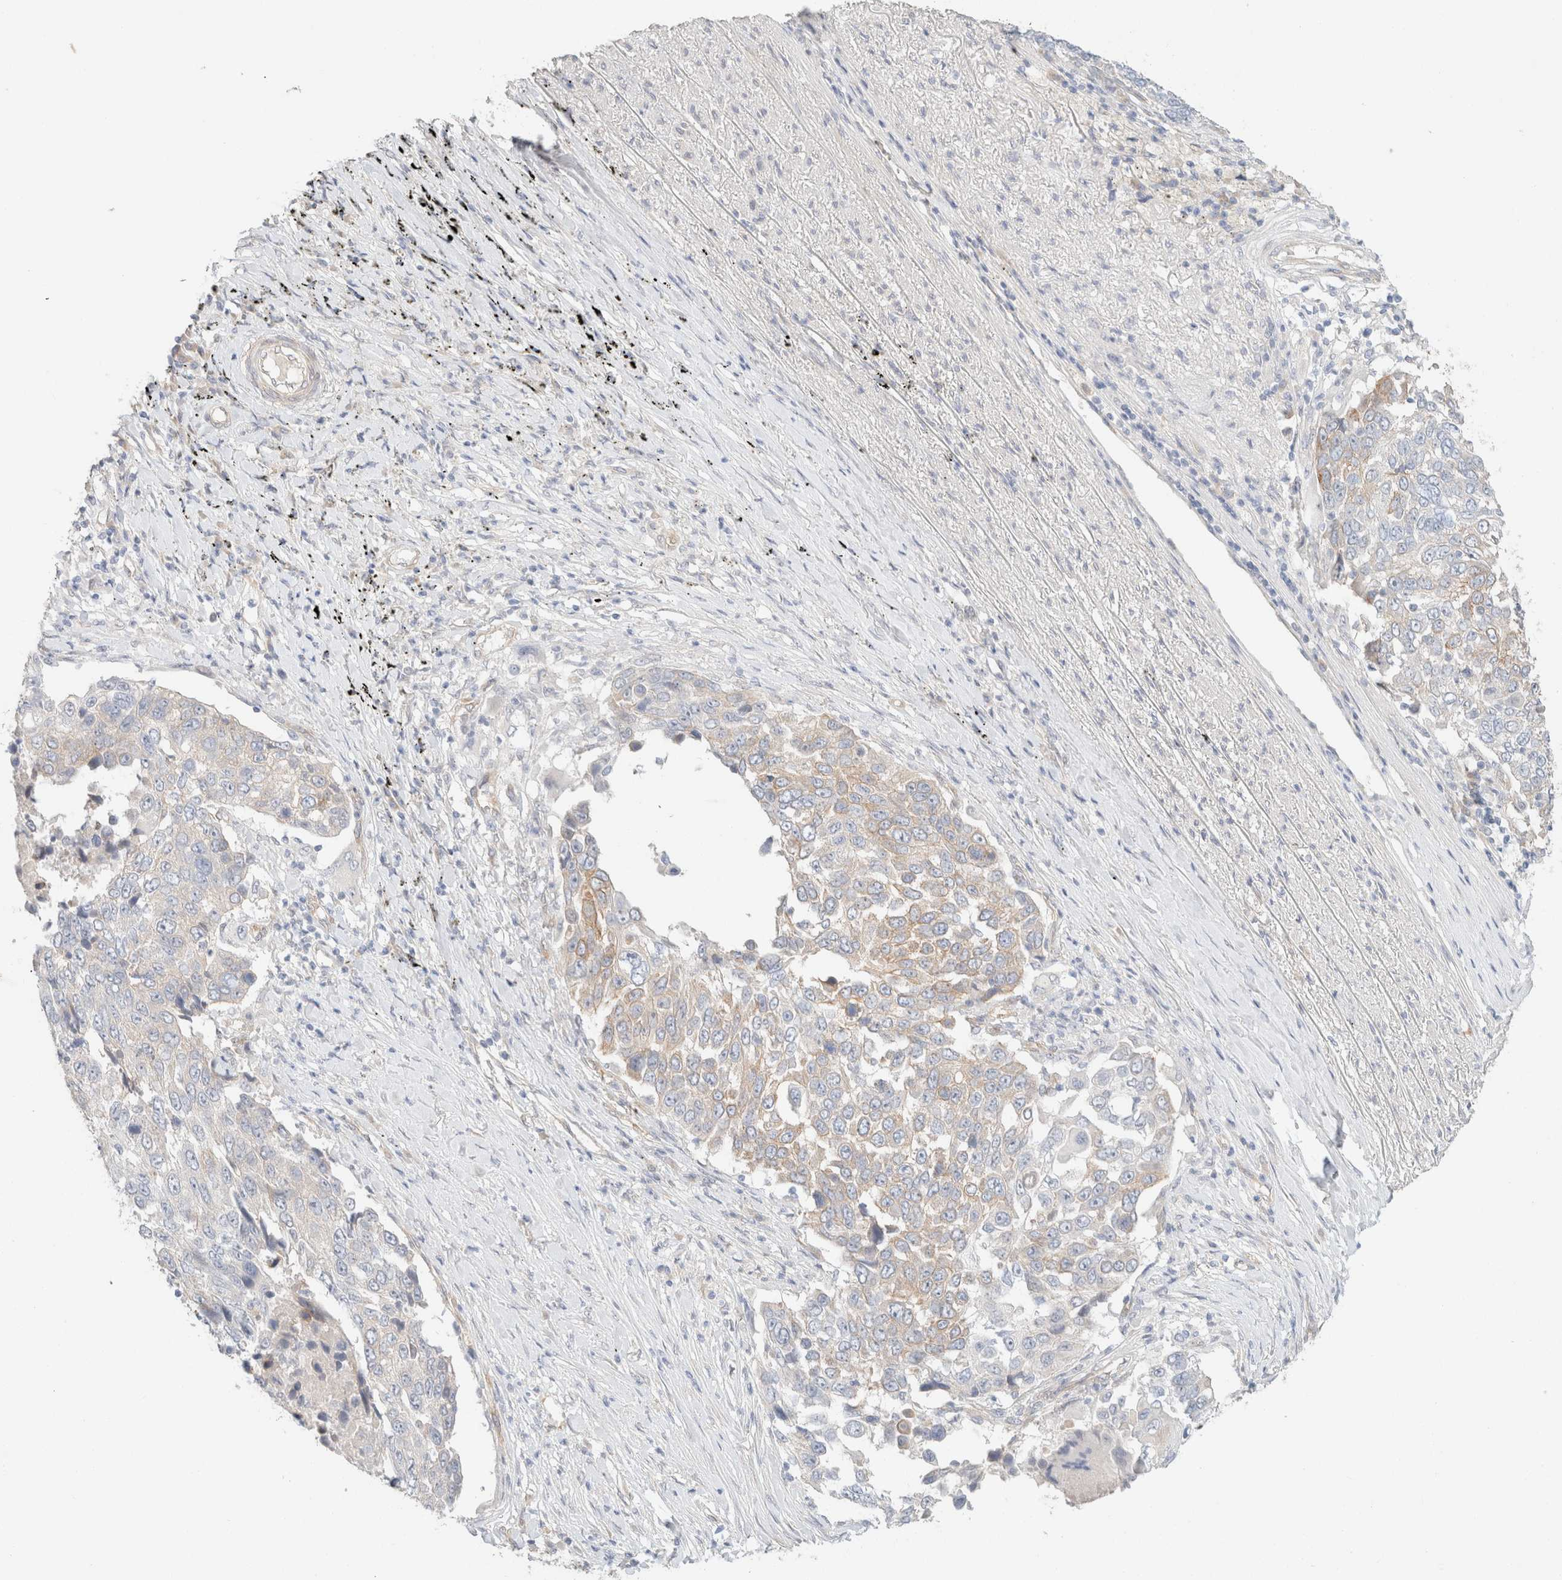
{"staining": {"intensity": "weak", "quantity": "<25%", "location": "cytoplasmic/membranous"}, "tissue": "lung cancer", "cell_type": "Tumor cells", "image_type": "cancer", "snomed": [{"axis": "morphology", "description": "Squamous cell carcinoma, NOS"}, {"axis": "topography", "description": "Lung"}], "caption": "Immunohistochemistry (IHC) of squamous cell carcinoma (lung) reveals no positivity in tumor cells.", "gene": "CSNK1E", "patient": {"sex": "male", "age": 66}}